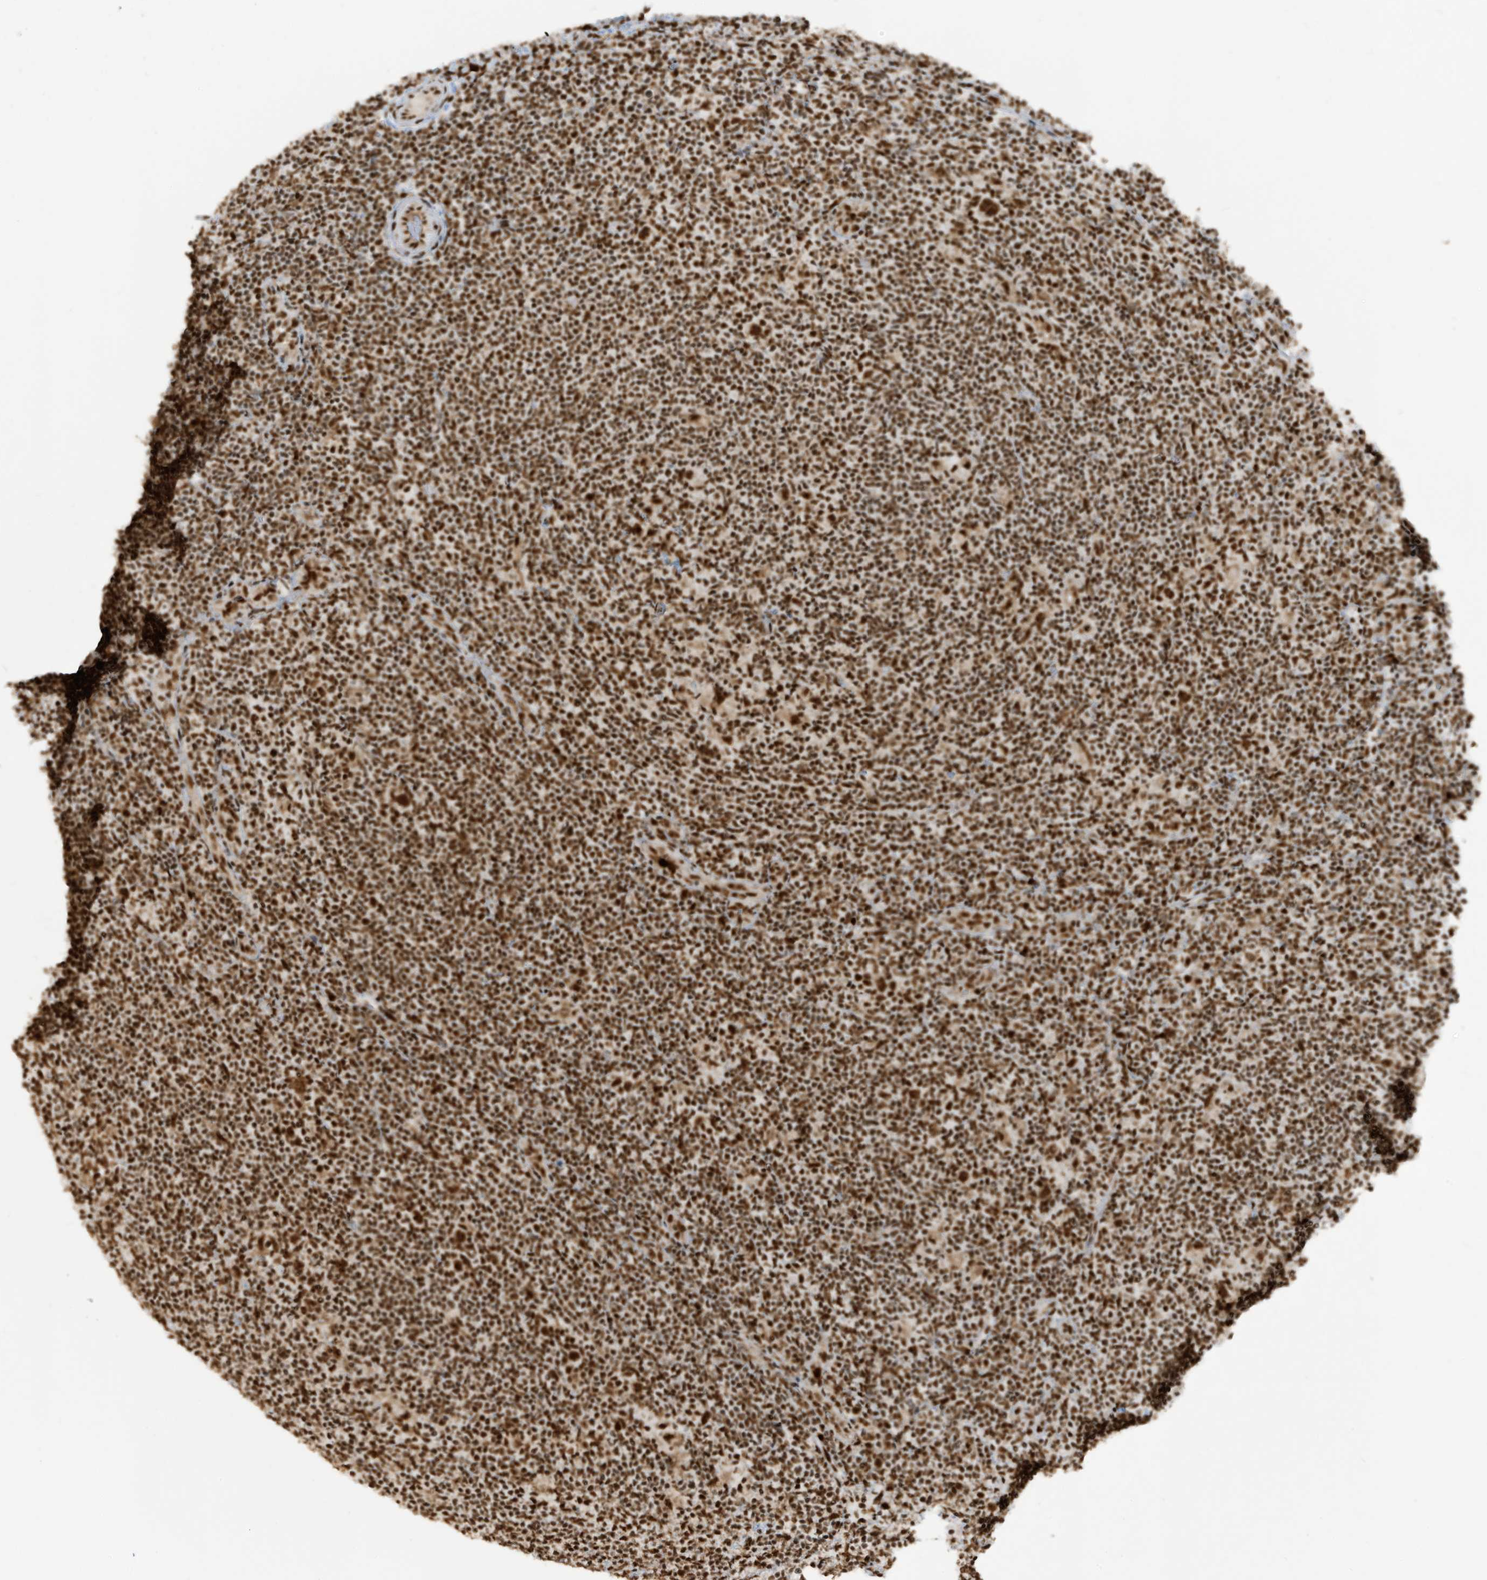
{"staining": {"intensity": "strong", "quantity": ">75%", "location": "nuclear"}, "tissue": "lymphoma", "cell_type": "Tumor cells", "image_type": "cancer", "snomed": [{"axis": "morphology", "description": "Hodgkin's disease, NOS"}, {"axis": "topography", "description": "Lymph node"}], "caption": "Immunohistochemistry (DAB (3,3'-diaminobenzidine)) staining of lymphoma displays strong nuclear protein staining in approximately >75% of tumor cells.", "gene": "LBH", "patient": {"sex": "female", "age": 57}}